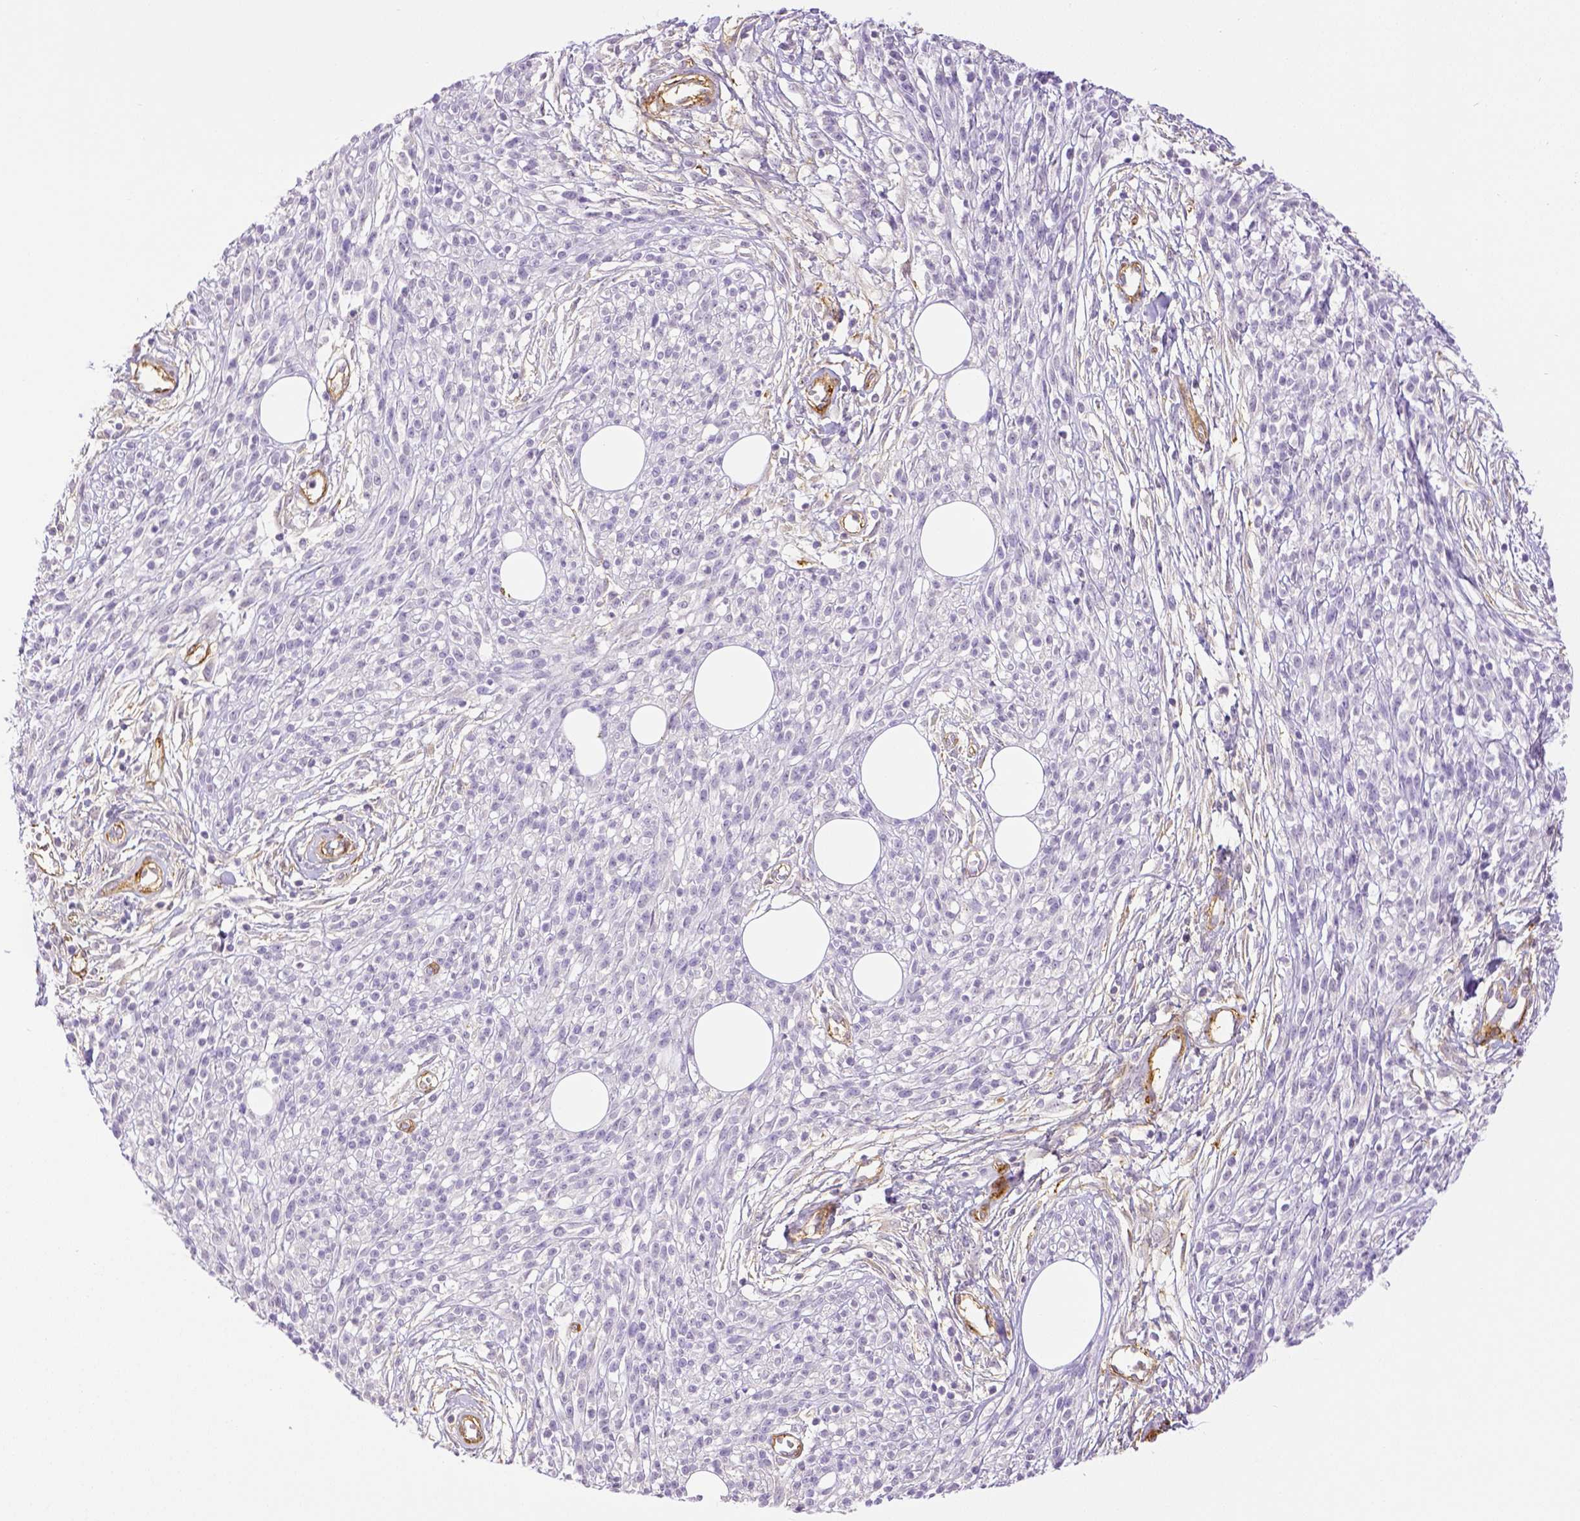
{"staining": {"intensity": "negative", "quantity": "none", "location": "none"}, "tissue": "melanoma", "cell_type": "Tumor cells", "image_type": "cancer", "snomed": [{"axis": "morphology", "description": "Malignant melanoma, NOS"}, {"axis": "topography", "description": "Skin"}, {"axis": "topography", "description": "Skin of trunk"}], "caption": "Tumor cells show no significant protein expression in melanoma. The staining was performed using DAB to visualize the protein expression in brown, while the nuclei were stained in blue with hematoxylin (Magnification: 20x).", "gene": "THY1", "patient": {"sex": "male", "age": 74}}